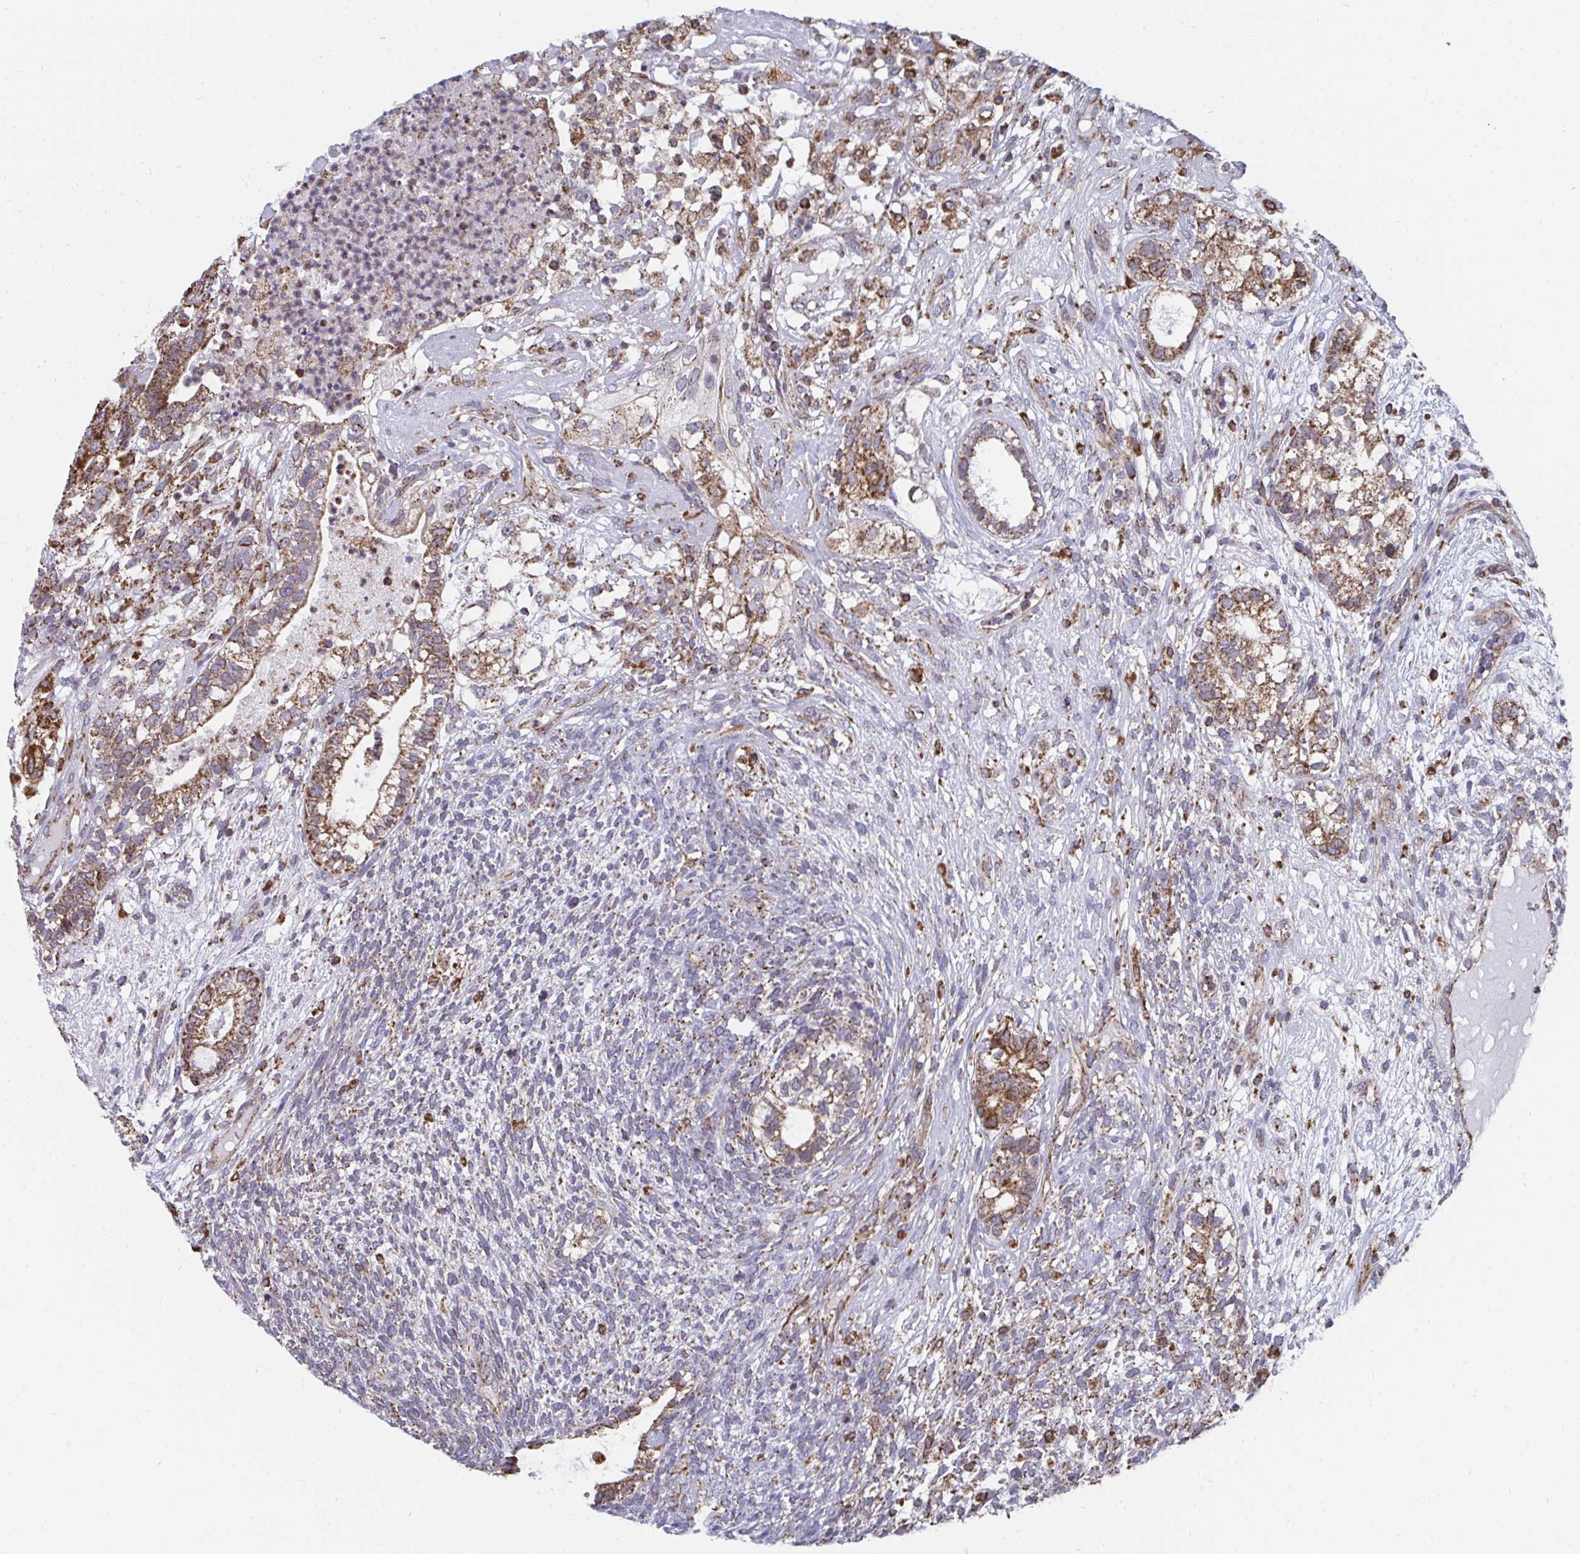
{"staining": {"intensity": "moderate", "quantity": ">75%", "location": "cytoplasmic/membranous"}, "tissue": "testis cancer", "cell_type": "Tumor cells", "image_type": "cancer", "snomed": [{"axis": "morphology", "description": "Seminoma, NOS"}, {"axis": "morphology", "description": "Carcinoma, Embryonal, NOS"}, {"axis": "topography", "description": "Testis"}], "caption": "Human testis cancer (seminoma) stained for a protein (brown) shows moderate cytoplasmic/membranous positive positivity in about >75% of tumor cells.", "gene": "ELAVL1", "patient": {"sex": "male", "age": 41}}